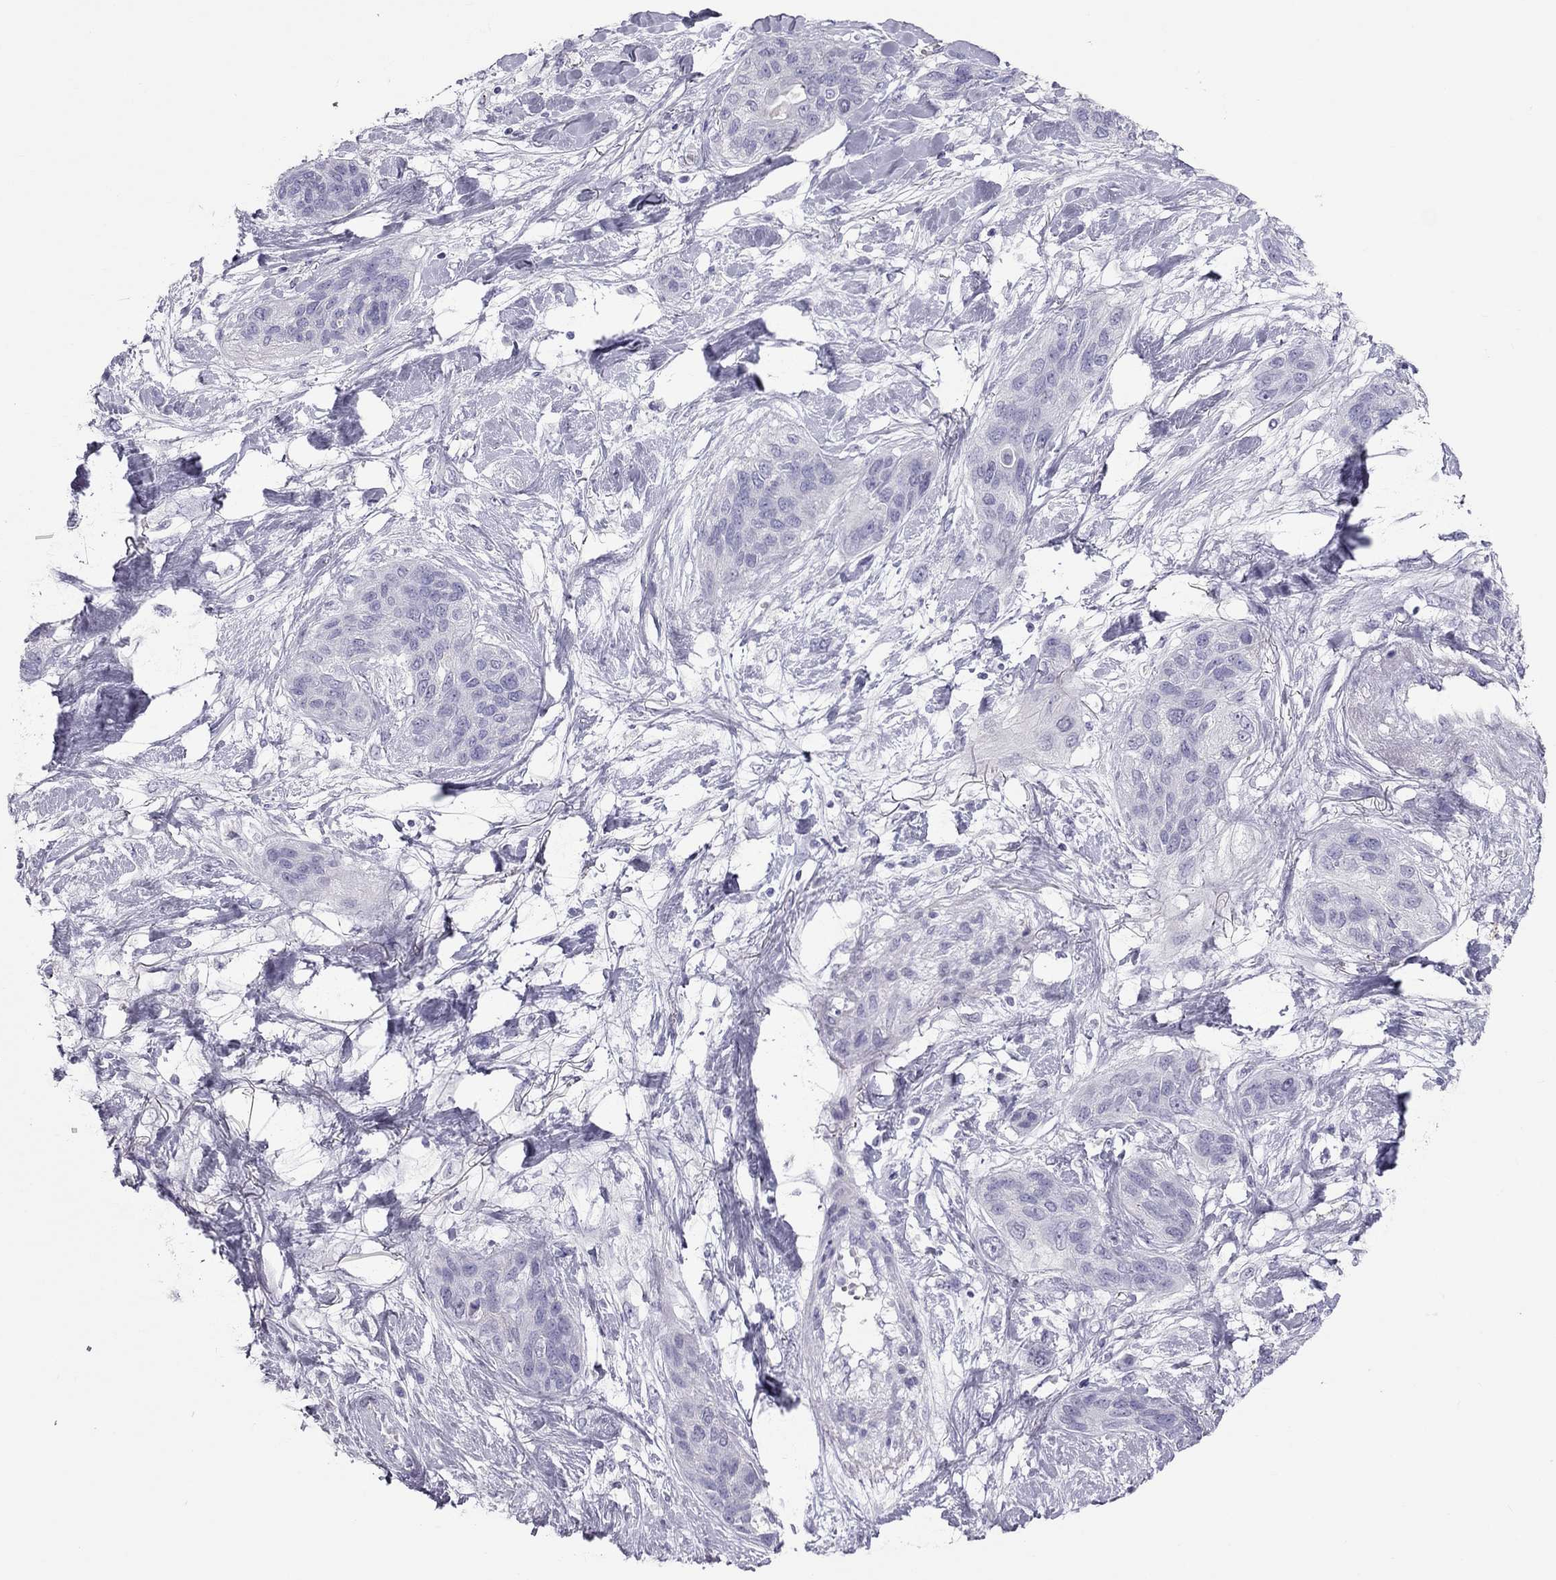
{"staining": {"intensity": "negative", "quantity": "none", "location": "none"}, "tissue": "lung cancer", "cell_type": "Tumor cells", "image_type": "cancer", "snomed": [{"axis": "morphology", "description": "Squamous cell carcinoma, NOS"}, {"axis": "topography", "description": "Lung"}], "caption": "DAB (3,3'-diaminobenzidine) immunohistochemical staining of human lung cancer (squamous cell carcinoma) shows no significant staining in tumor cells. (DAB (3,3'-diaminobenzidine) immunohistochemistry with hematoxylin counter stain).", "gene": "TEX14", "patient": {"sex": "female", "age": 70}}